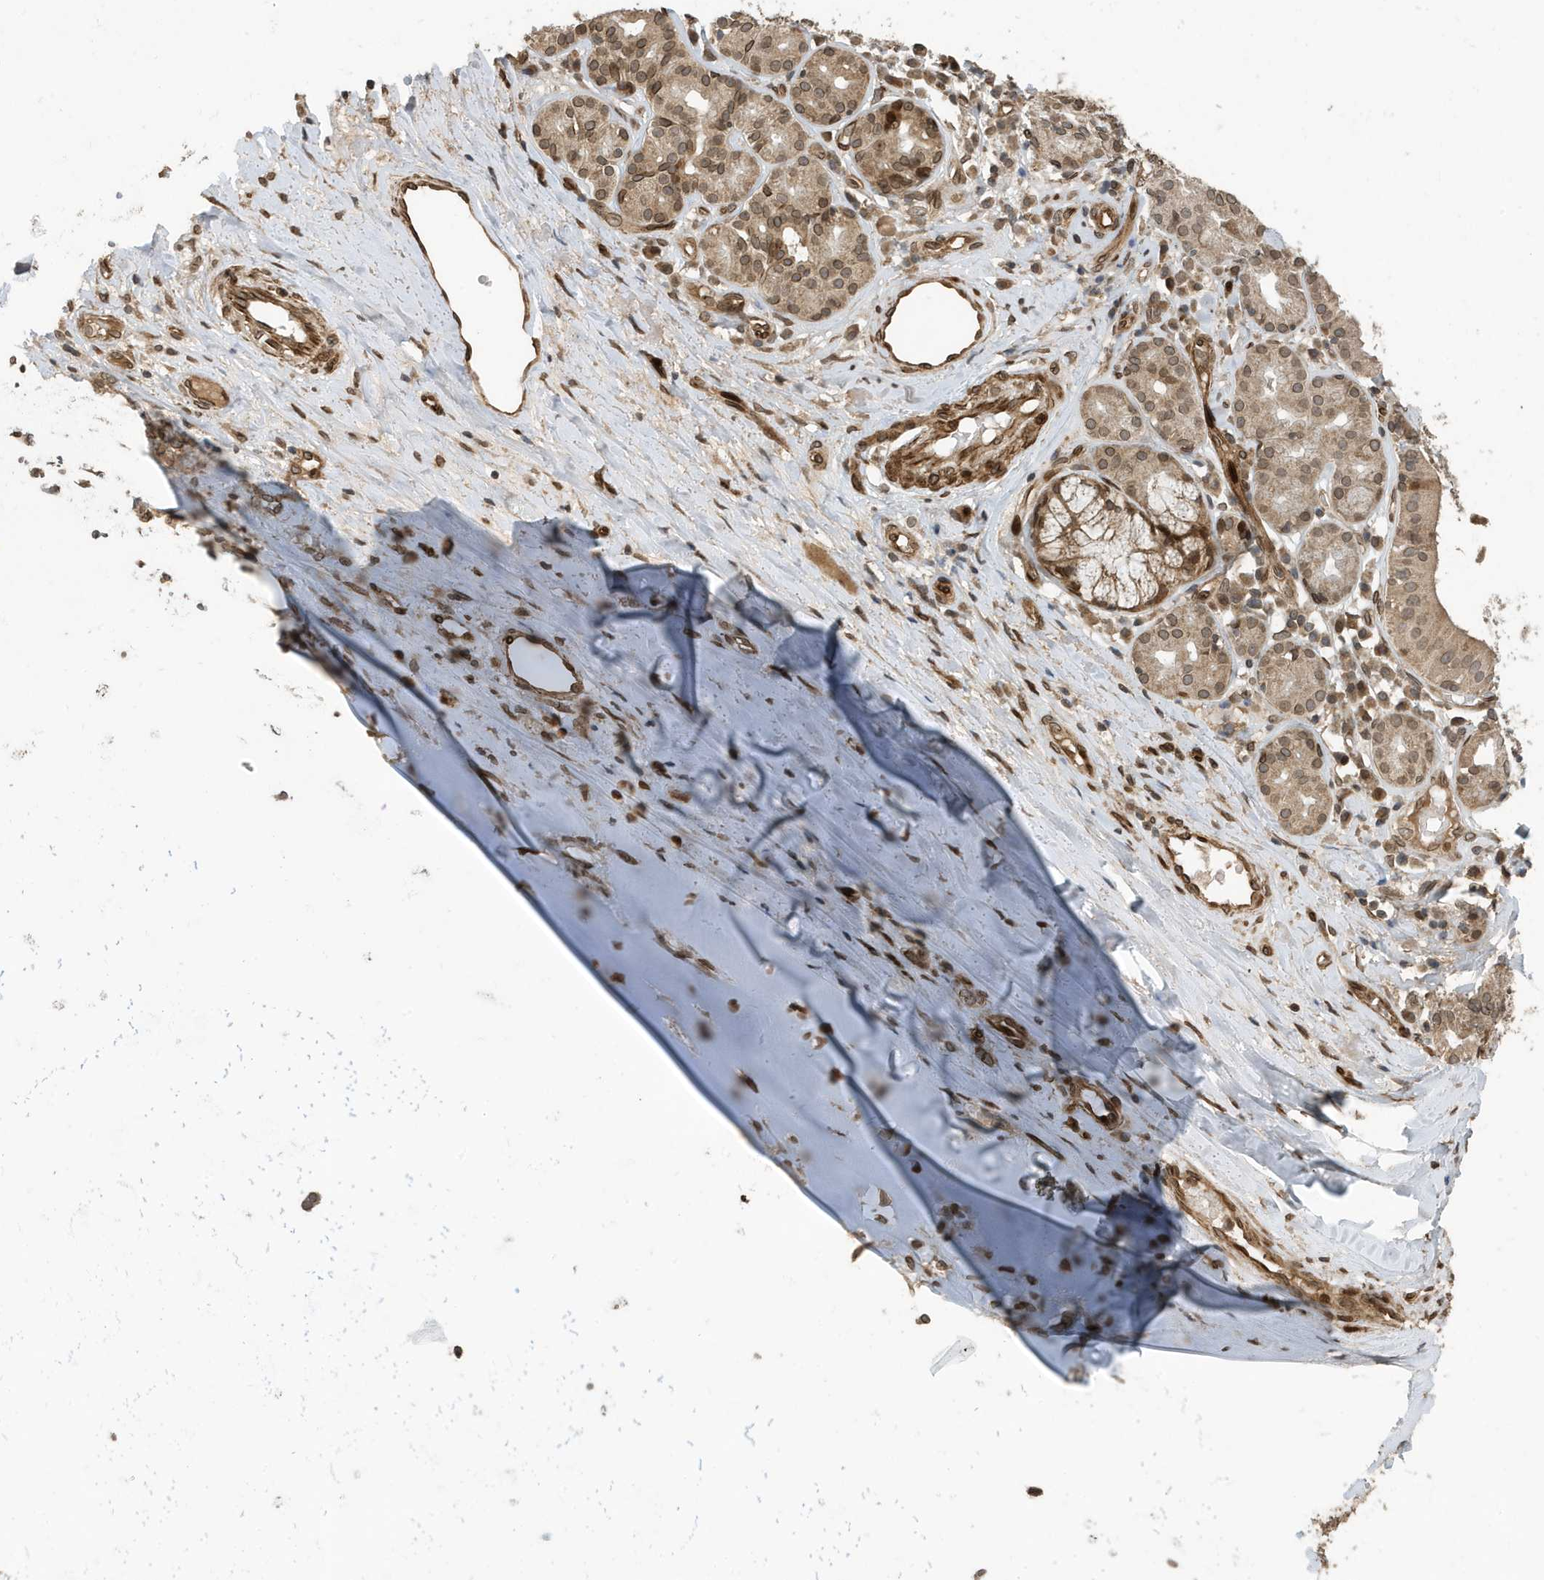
{"staining": {"intensity": "moderate", "quantity": ">75%", "location": "cytoplasmic/membranous,nuclear"}, "tissue": "adipose tissue", "cell_type": "Adipocytes", "image_type": "normal", "snomed": [{"axis": "morphology", "description": "Normal tissue, NOS"}, {"axis": "morphology", "description": "Basal cell carcinoma"}, {"axis": "topography", "description": "Cartilage tissue"}, {"axis": "topography", "description": "Nasopharynx"}, {"axis": "topography", "description": "Oral tissue"}], "caption": "Adipocytes reveal medium levels of moderate cytoplasmic/membranous,nuclear staining in approximately >75% of cells in unremarkable adipose tissue. The staining is performed using DAB brown chromogen to label protein expression. The nuclei are counter-stained blue using hematoxylin.", "gene": "DUSP18", "patient": {"sex": "female", "age": 77}}